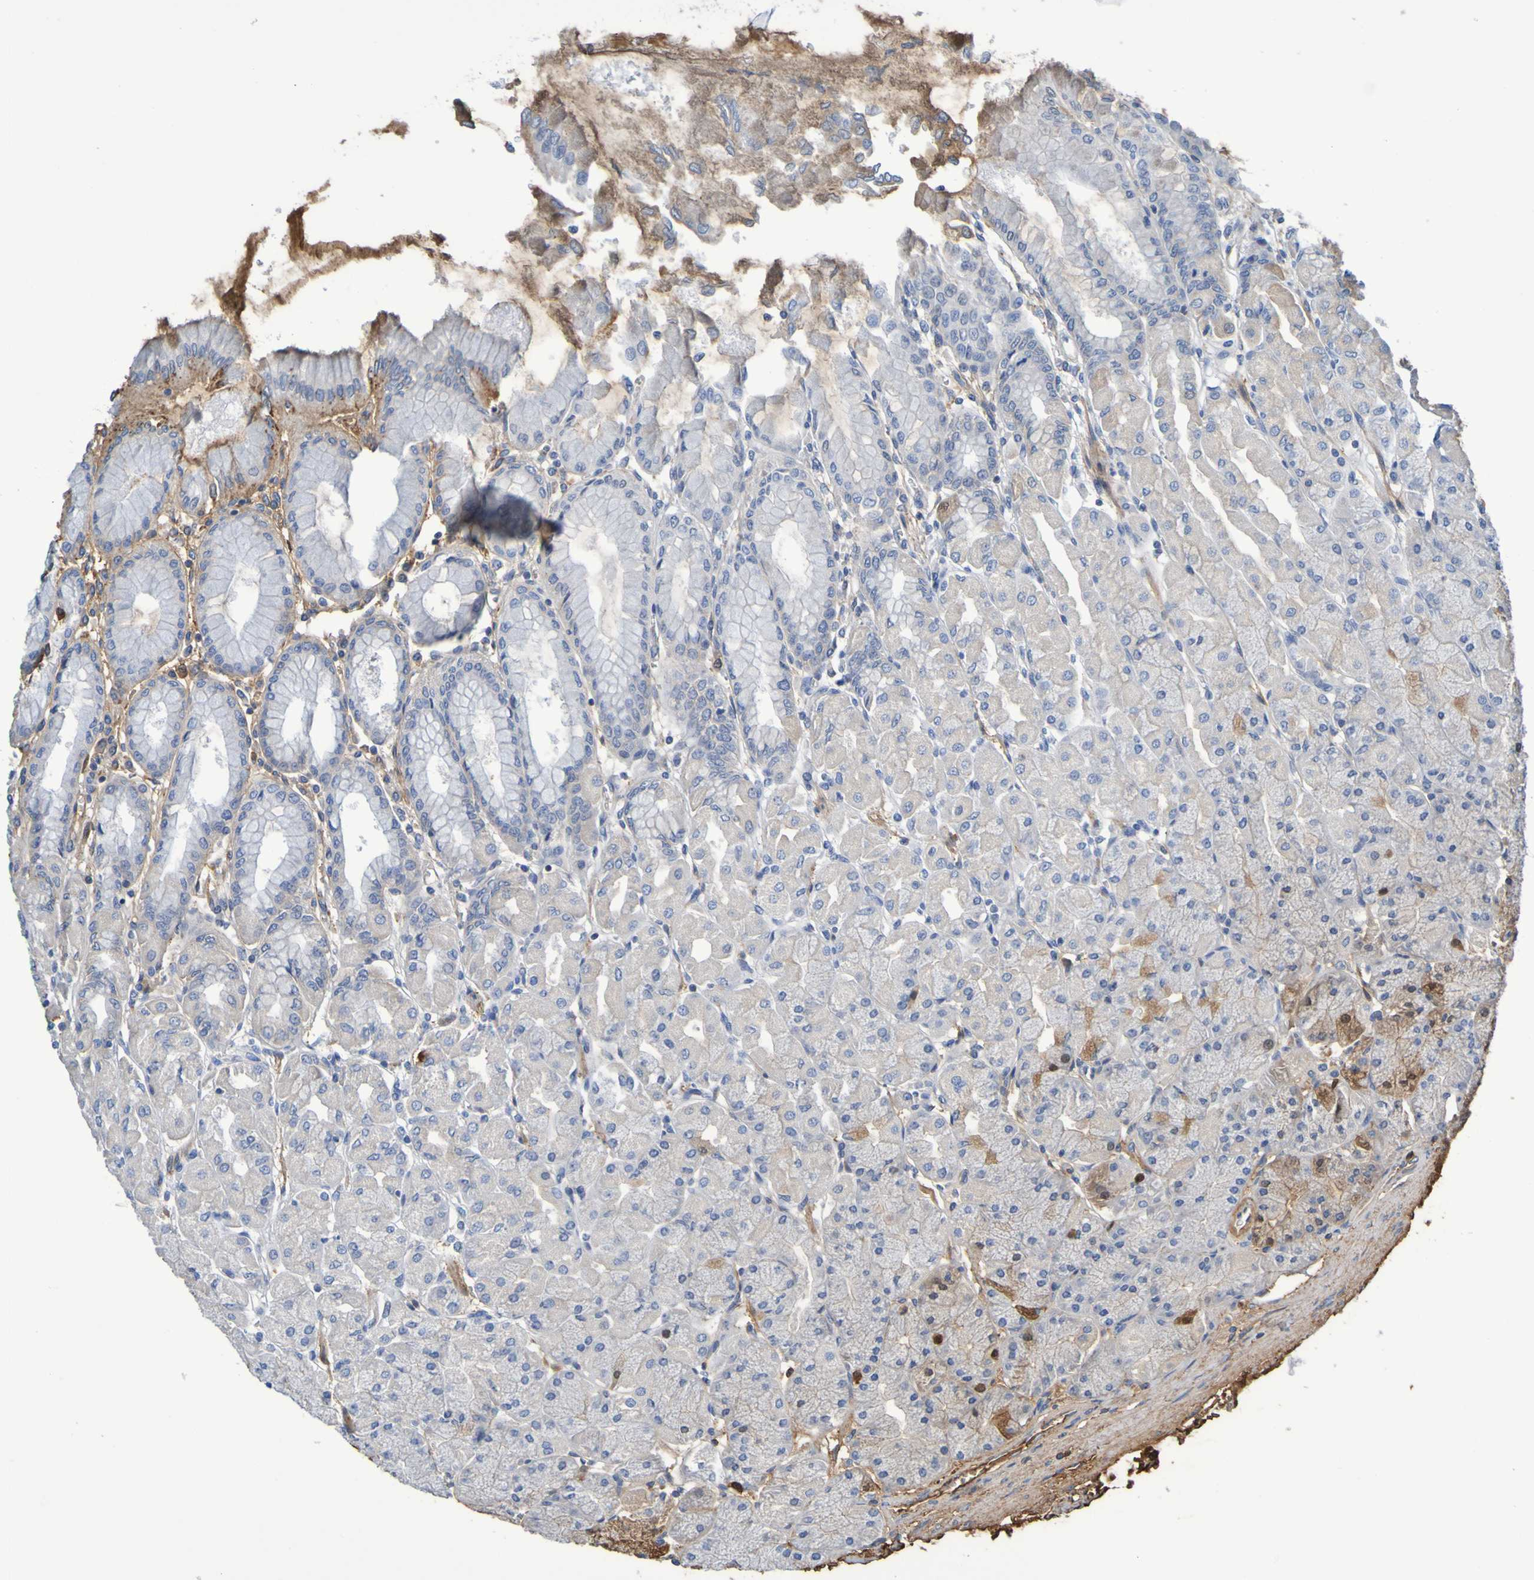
{"staining": {"intensity": "moderate", "quantity": "<25%", "location": "cytoplasmic/membranous"}, "tissue": "stomach", "cell_type": "Glandular cells", "image_type": "normal", "snomed": [{"axis": "morphology", "description": "Normal tissue, NOS"}, {"axis": "topography", "description": "Stomach, upper"}], "caption": "Glandular cells demonstrate low levels of moderate cytoplasmic/membranous expression in approximately <25% of cells in unremarkable stomach.", "gene": "GAB3", "patient": {"sex": "female", "age": 56}}